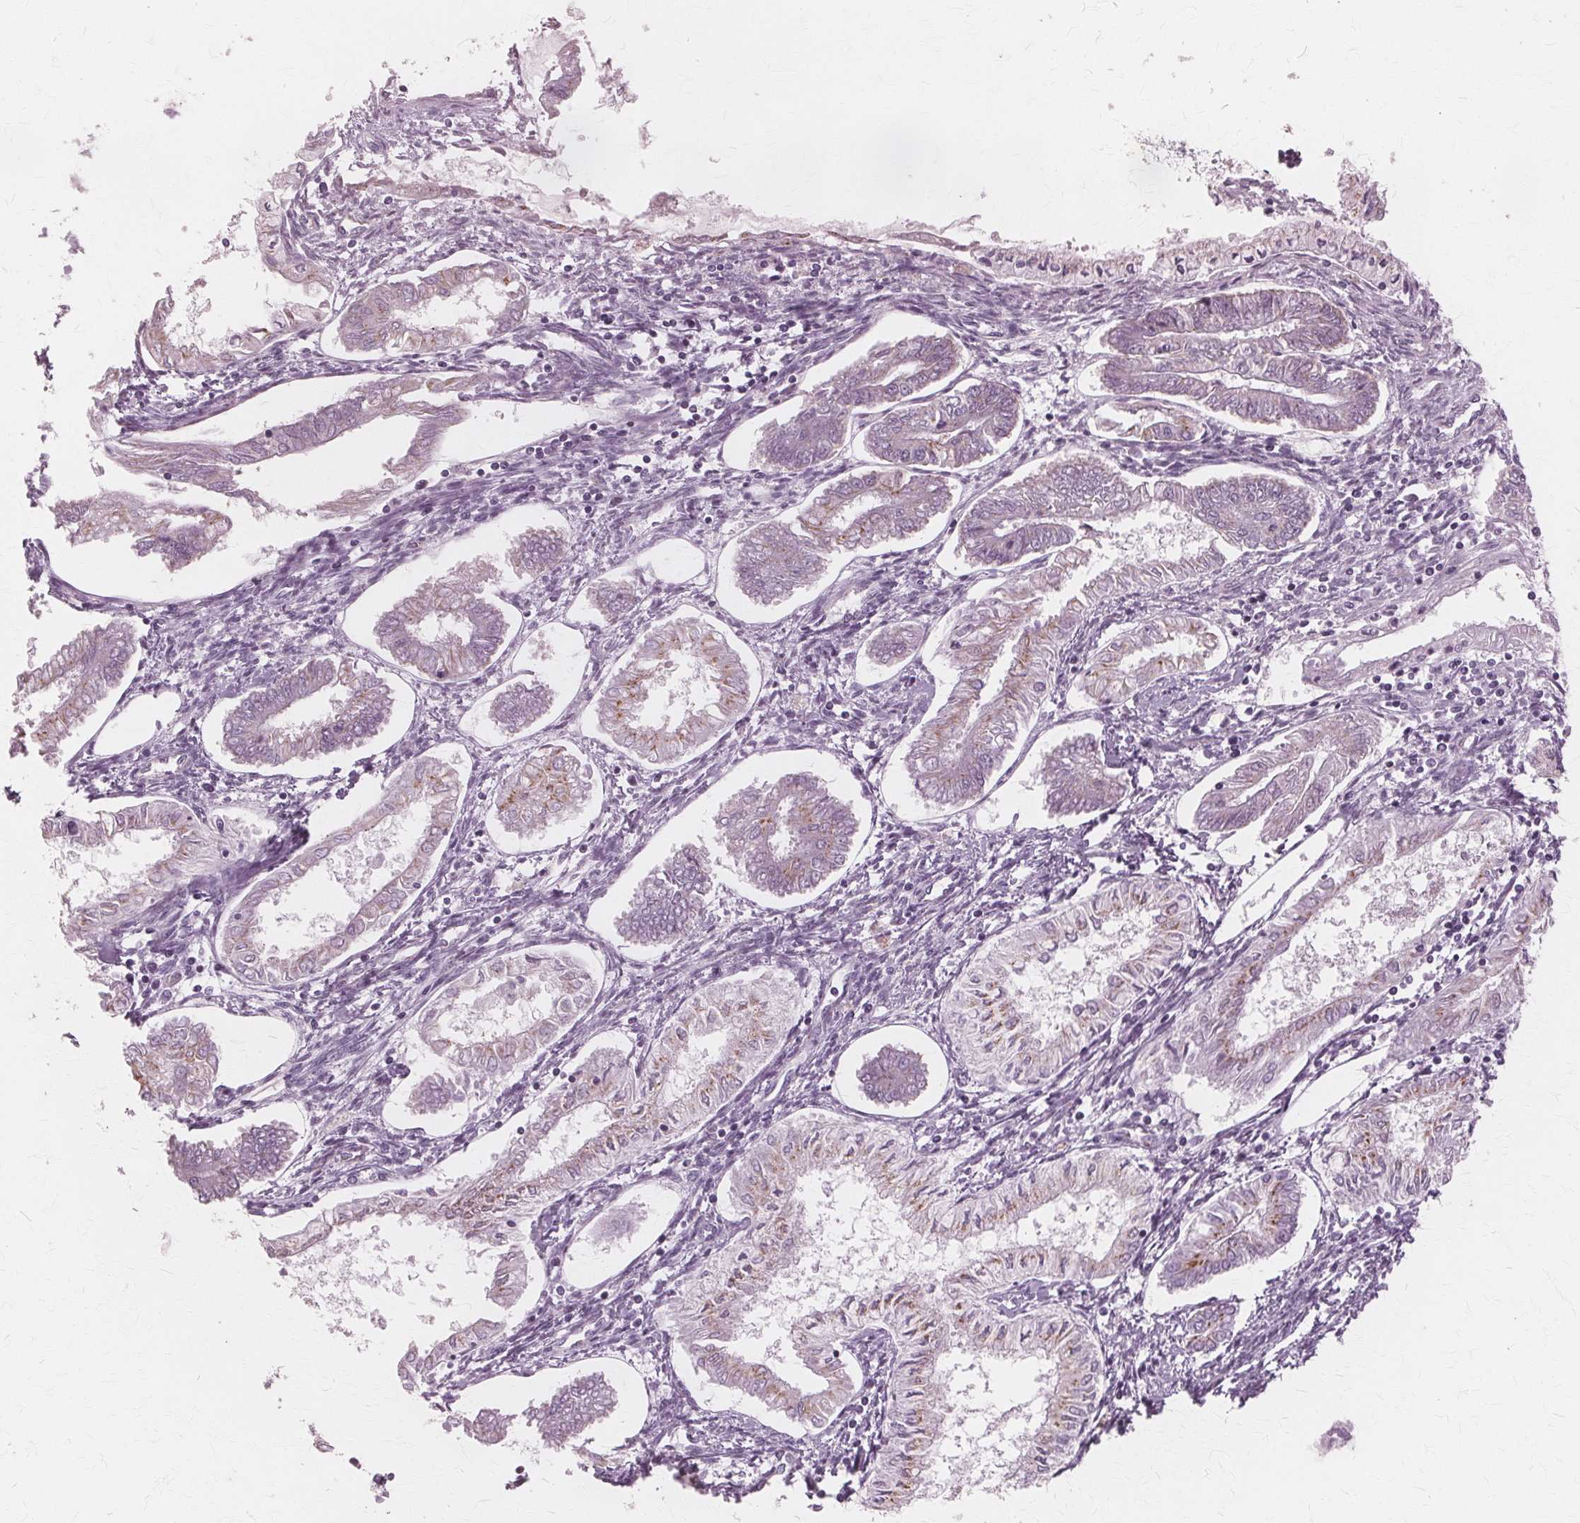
{"staining": {"intensity": "weak", "quantity": "<25%", "location": "cytoplasmic/membranous"}, "tissue": "endometrial cancer", "cell_type": "Tumor cells", "image_type": "cancer", "snomed": [{"axis": "morphology", "description": "Adenocarcinoma, NOS"}, {"axis": "topography", "description": "Endometrium"}], "caption": "A high-resolution histopathology image shows immunohistochemistry staining of endometrial cancer, which shows no significant positivity in tumor cells. The staining was performed using DAB (3,3'-diaminobenzidine) to visualize the protein expression in brown, while the nuclei were stained in blue with hematoxylin (Magnification: 20x).", "gene": "DNASE2", "patient": {"sex": "female", "age": 68}}